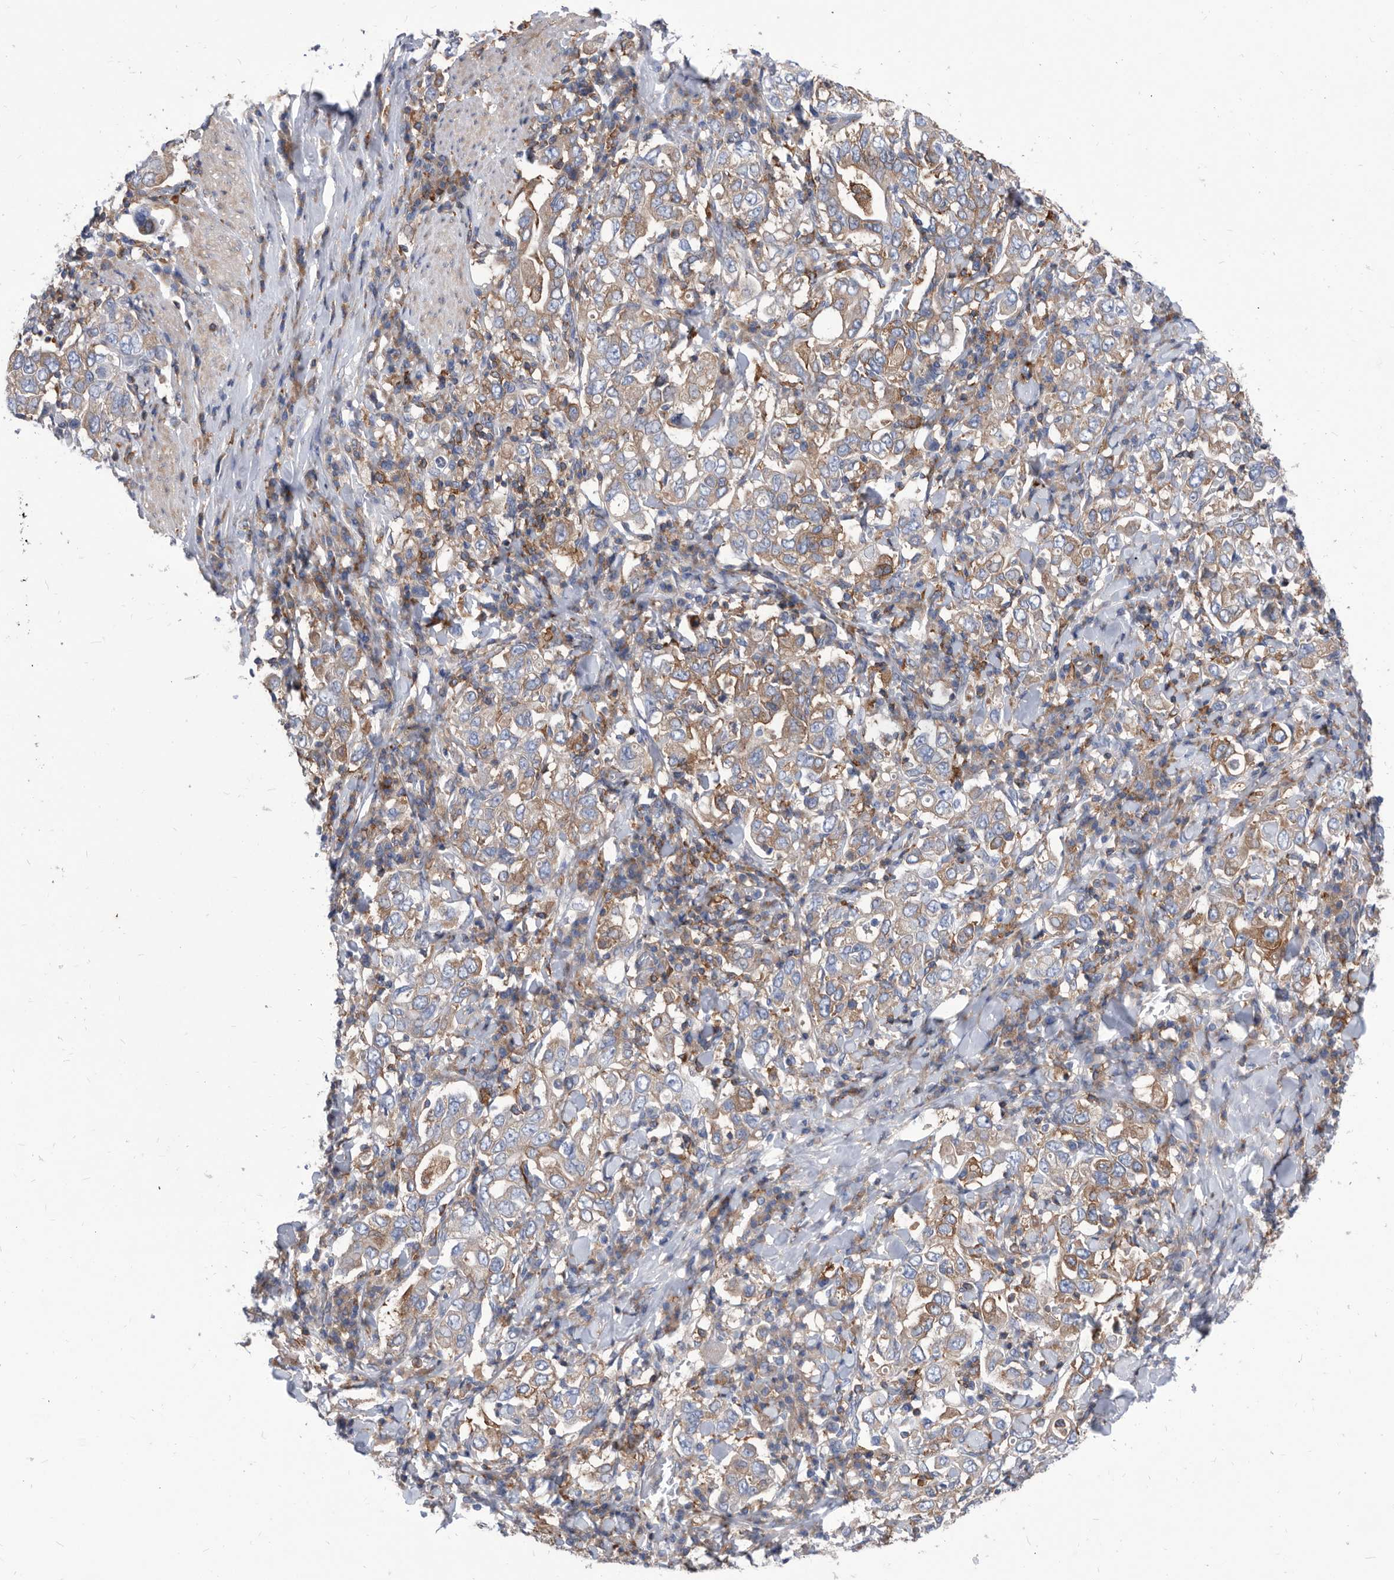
{"staining": {"intensity": "weak", "quantity": "25%-75%", "location": "cytoplasmic/membranous"}, "tissue": "stomach cancer", "cell_type": "Tumor cells", "image_type": "cancer", "snomed": [{"axis": "morphology", "description": "Adenocarcinoma, NOS"}, {"axis": "topography", "description": "Stomach, upper"}], "caption": "Immunohistochemical staining of stomach adenocarcinoma displays weak cytoplasmic/membranous protein staining in approximately 25%-75% of tumor cells.", "gene": "SMG7", "patient": {"sex": "male", "age": 62}}